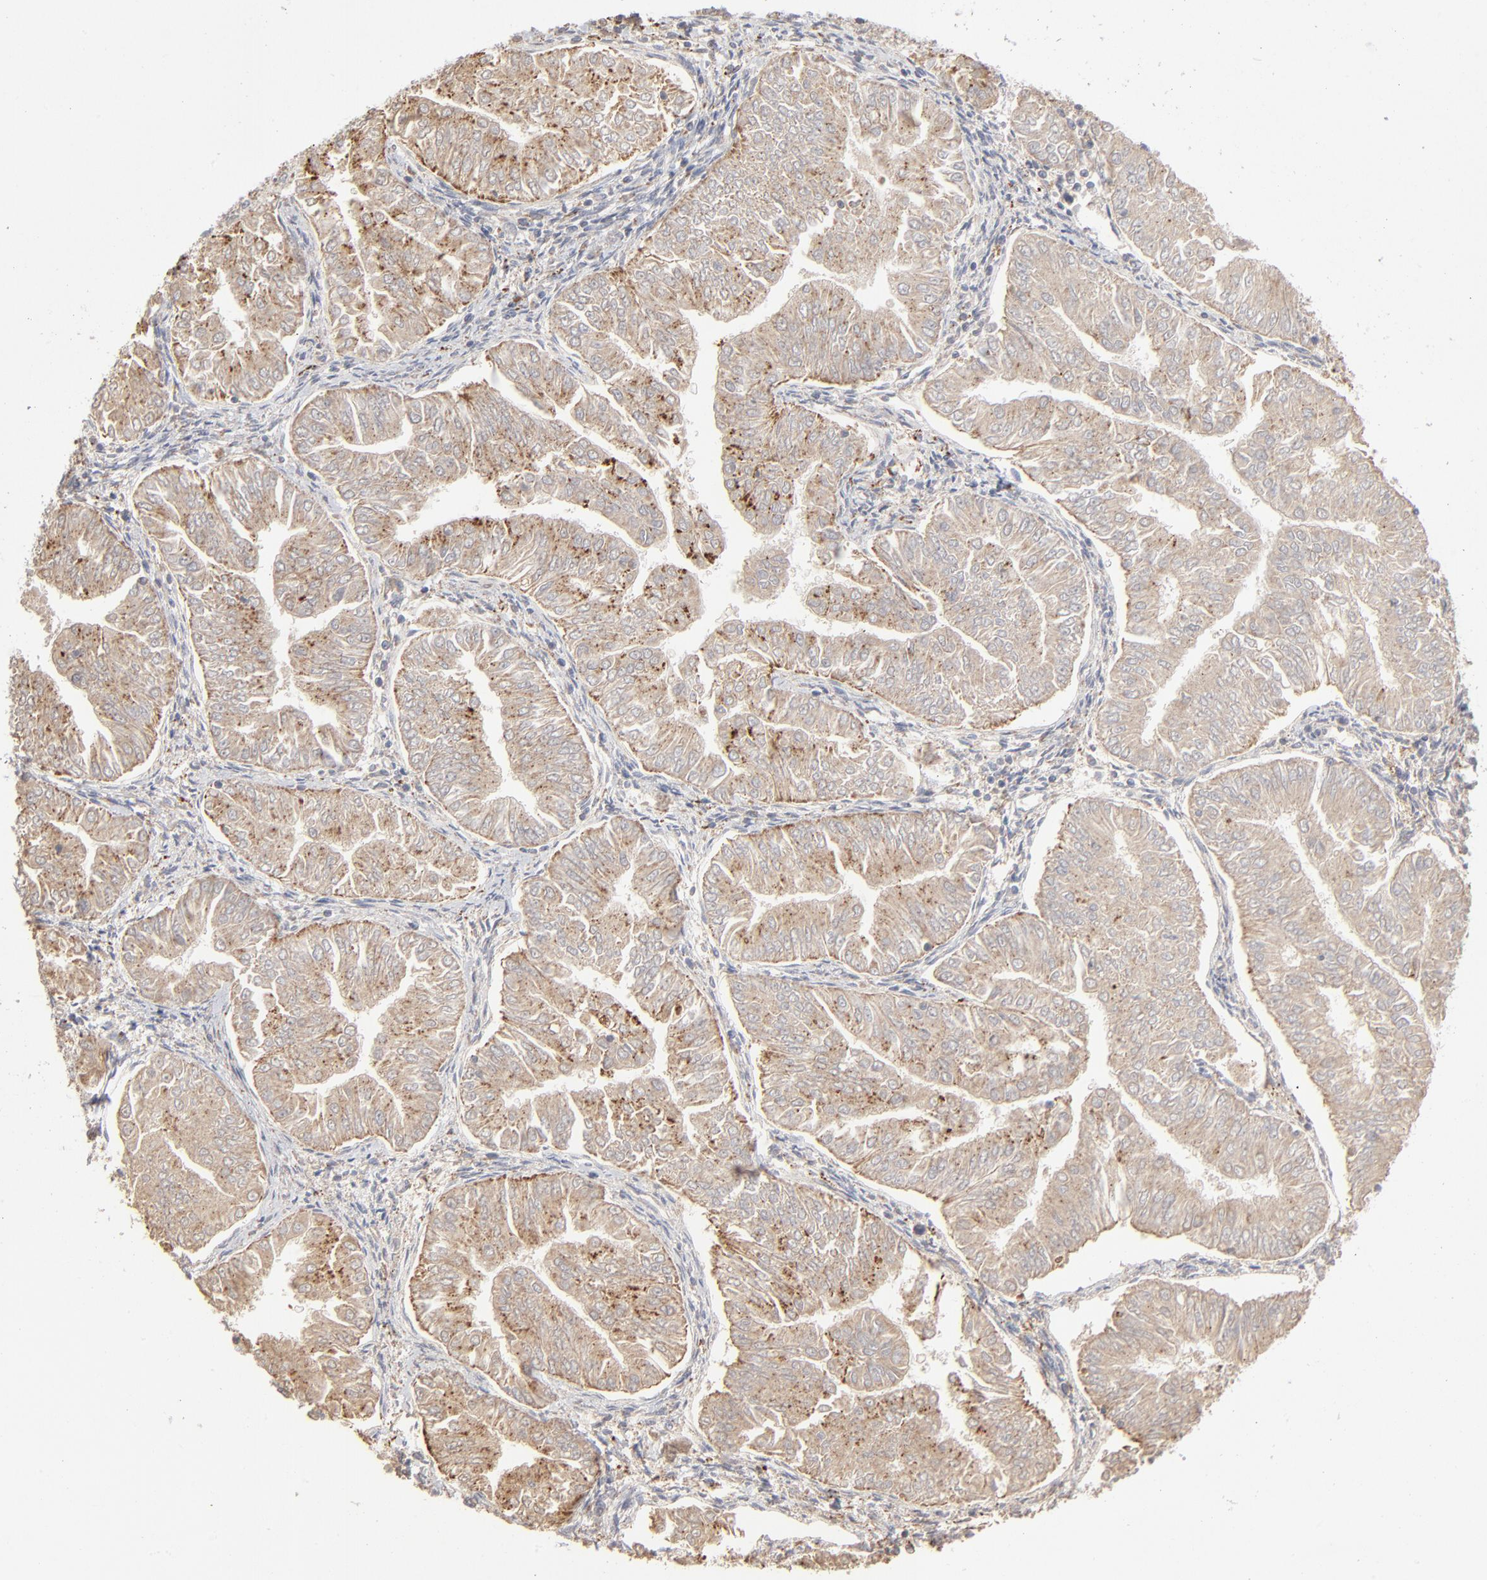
{"staining": {"intensity": "moderate", "quantity": ">75%", "location": "cytoplasmic/membranous"}, "tissue": "endometrial cancer", "cell_type": "Tumor cells", "image_type": "cancer", "snomed": [{"axis": "morphology", "description": "Adenocarcinoma, NOS"}, {"axis": "topography", "description": "Endometrium"}], "caption": "This micrograph exhibits adenocarcinoma (endometrial) stained with IHC to label a protein in brown. The cytoplasmic/membranous of tumor cells show moderate positivity for the protein. Nuclei are counter-stained blue.", "gene": "POMT2", "patient": {"sex": "female", "age": 53}}